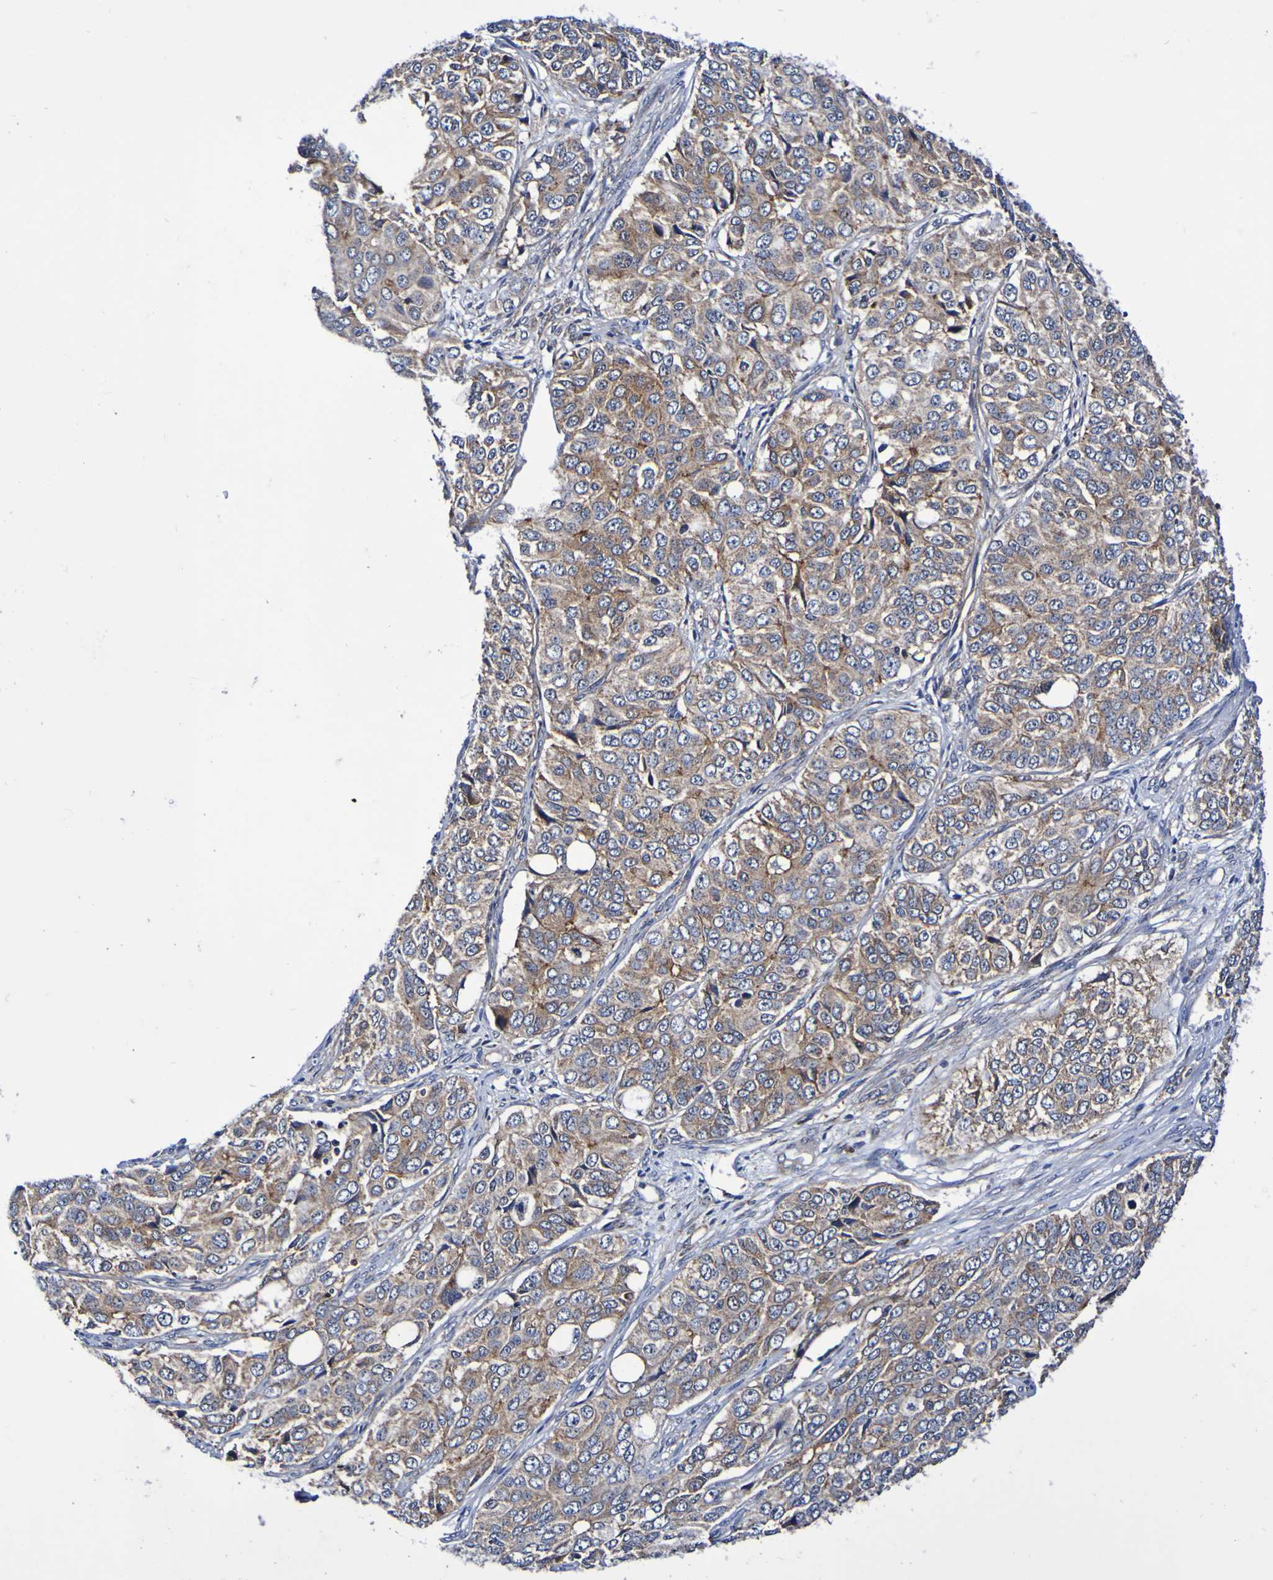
{"staining": {"intensity": "weak", "quantity": ">75%", "location": "cytoplasmic/membranous"}, "tissue": "ovarian cancer", "cell_type": "Tumor cells", "image_type": "cancer", "snomed": [{"axis": "morphology", "description": "Carcinoma, endometroid"}, {"axis": "topography", "description": "Ovary"}], "caption": "Tumor cells display low levels of weak cytoplasmic/membranous staining in about >75% of cells in ovarian cancer (endometroid carcinoma). (DAB (3,3'-diaminobenzidine) = brown stain, brightfield microscopy at high magnification).", "gene": "GJB1", "patient": {"sex": "female", "age": 51}}